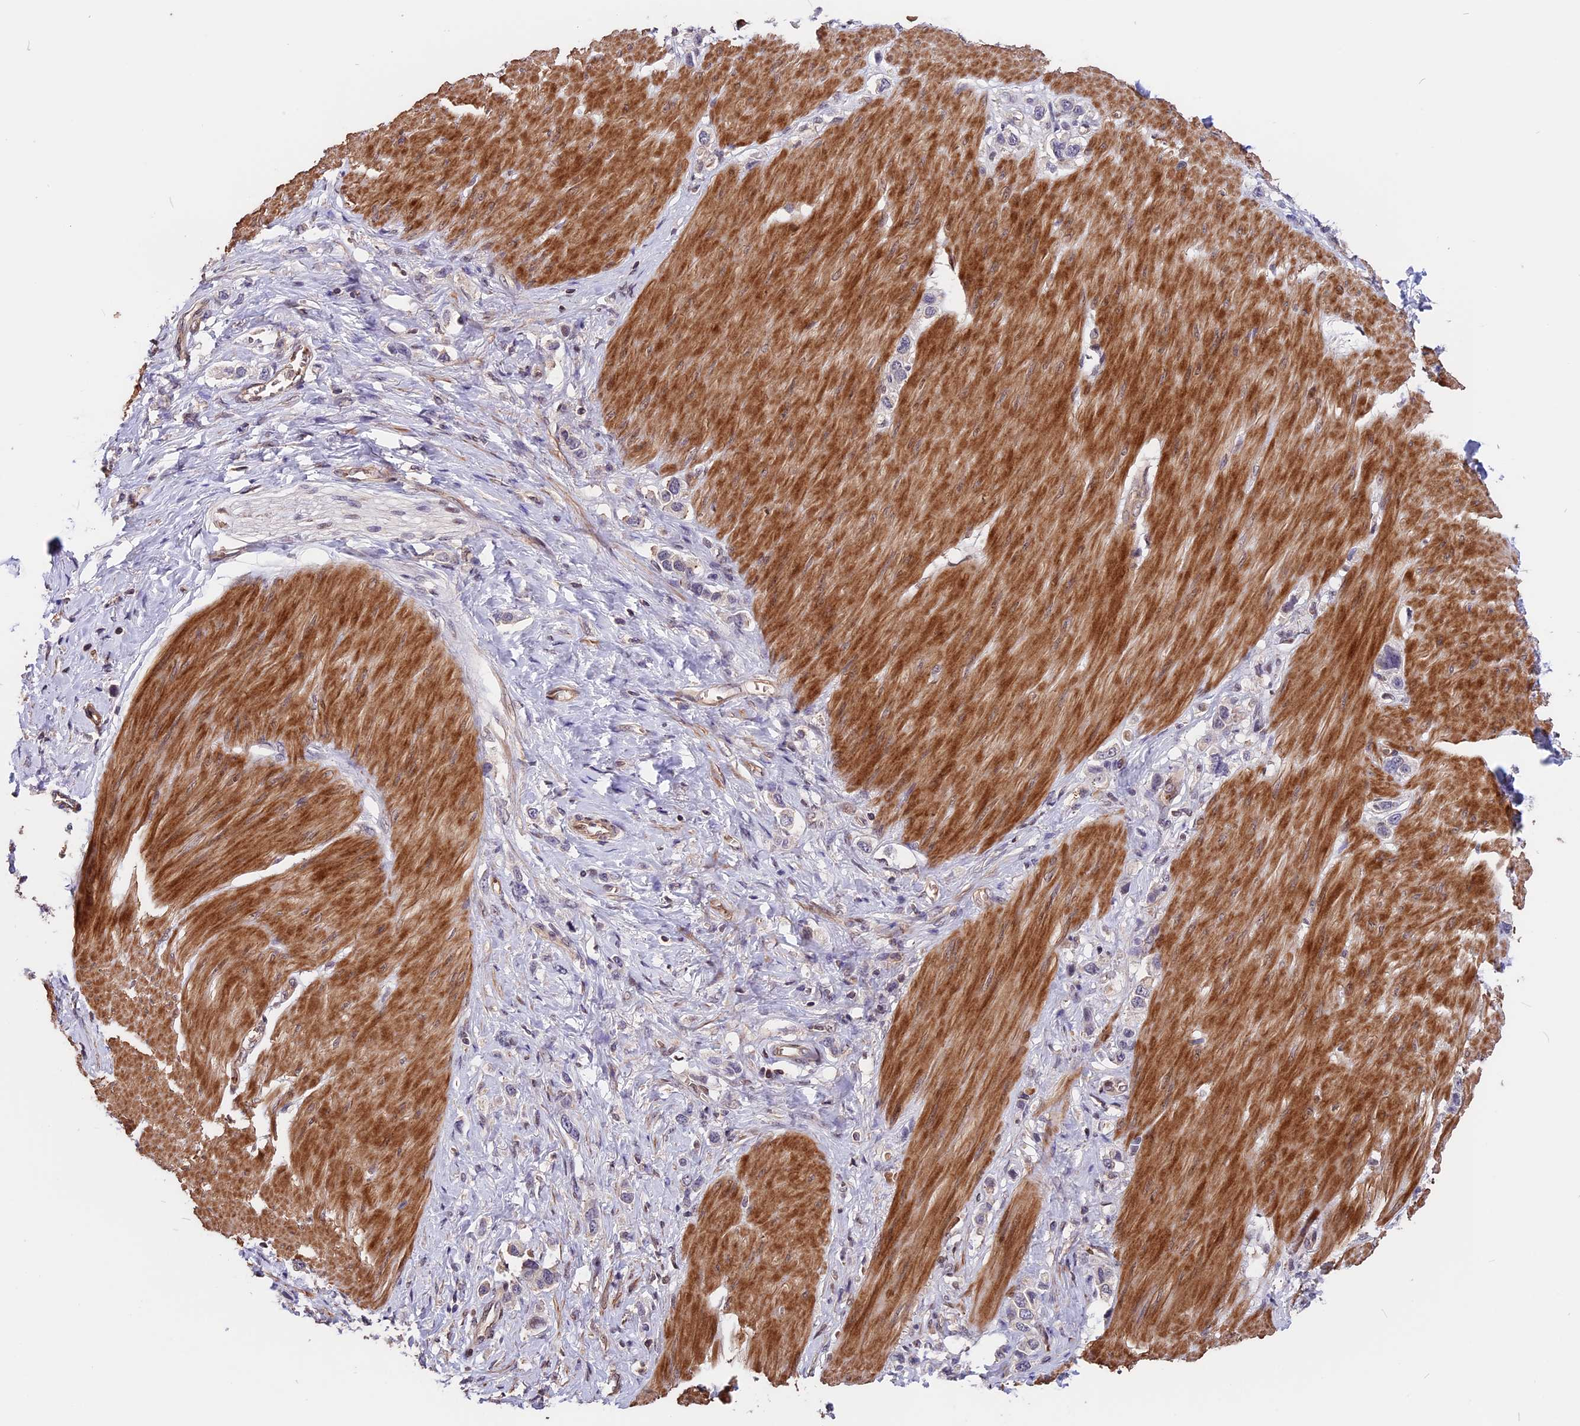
{"staining": {"intensity": "negative", "quantity": "none", "location": "none"}, "tissue": "stomach cancer", "cell_type": "Tumor cells", "image_type": "cancer", "snomed": [{"axis": "morphology", "description": "Normal tissue, NOS"}, {"axis": "morphology", "description": "Adenocarcinoma, NOS"}, {"axis": "topography", "description": "Stomach, upper"}, {"axis": "topography", "description": "Stomach"}], "caption": "A histopathology image of human adenocarcinoma (stomach) is negative for staining in tumor cells.", "gene": "ZC3H10", "patient": {"sex": "female", "age": 65}}